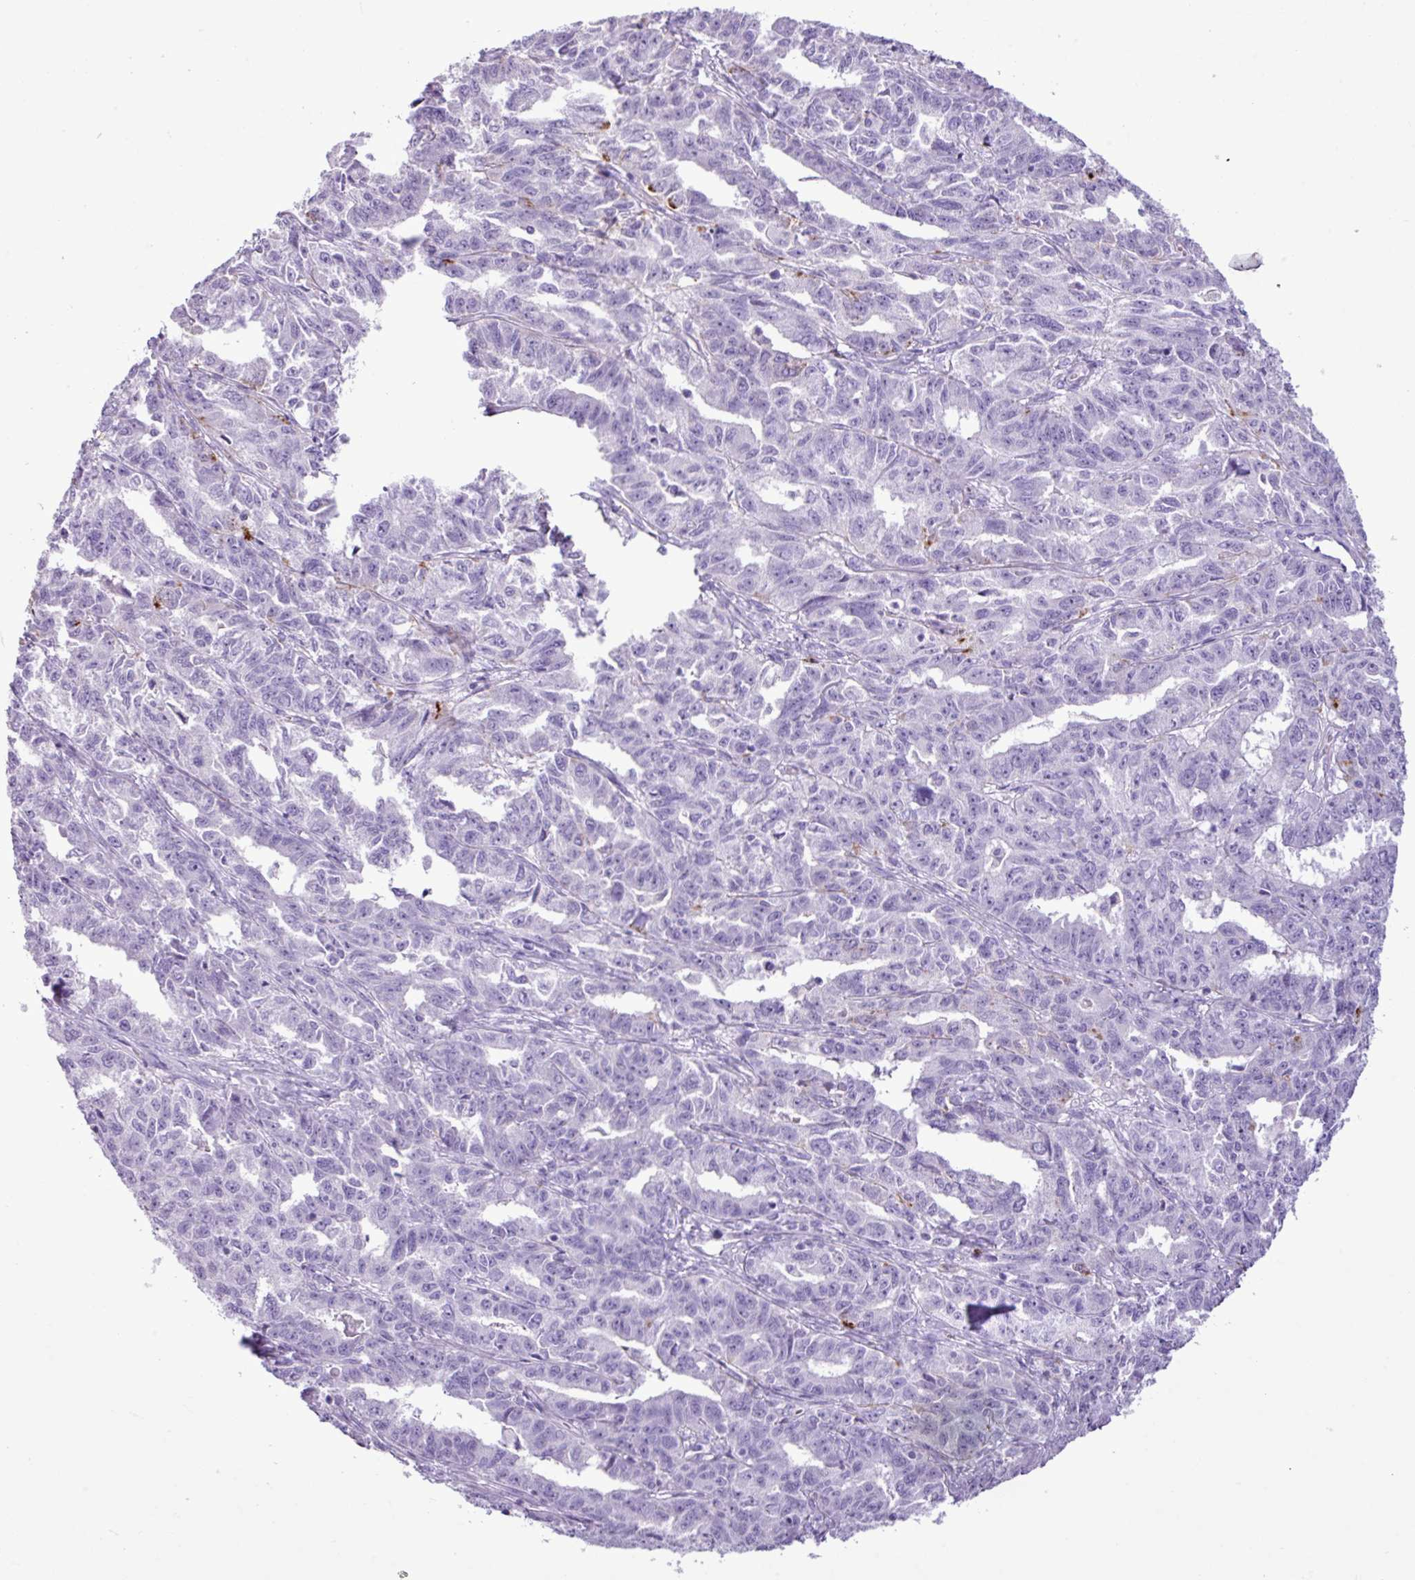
{"staining": {"intensity": "negative", "quantity": "none", "location": "none"}, "tissue": "ovarian cancer", "cell_type": "Tumor cells", "image_type": "cancer", "snomed": [{"axis": "morphology", "description": "Adenocarcinoma, NOS"}, {"axis": "morphology", "description": "Carcinoma, endometroid"}, {"axis": "topography", "description": "Ovary"}], "caption": "Tumor cells show no significant protein staining in endometroid carcinoma (ovarian).", "gene": "ZSCAN5A", "patient": {"sex": "female", "age": 72}}